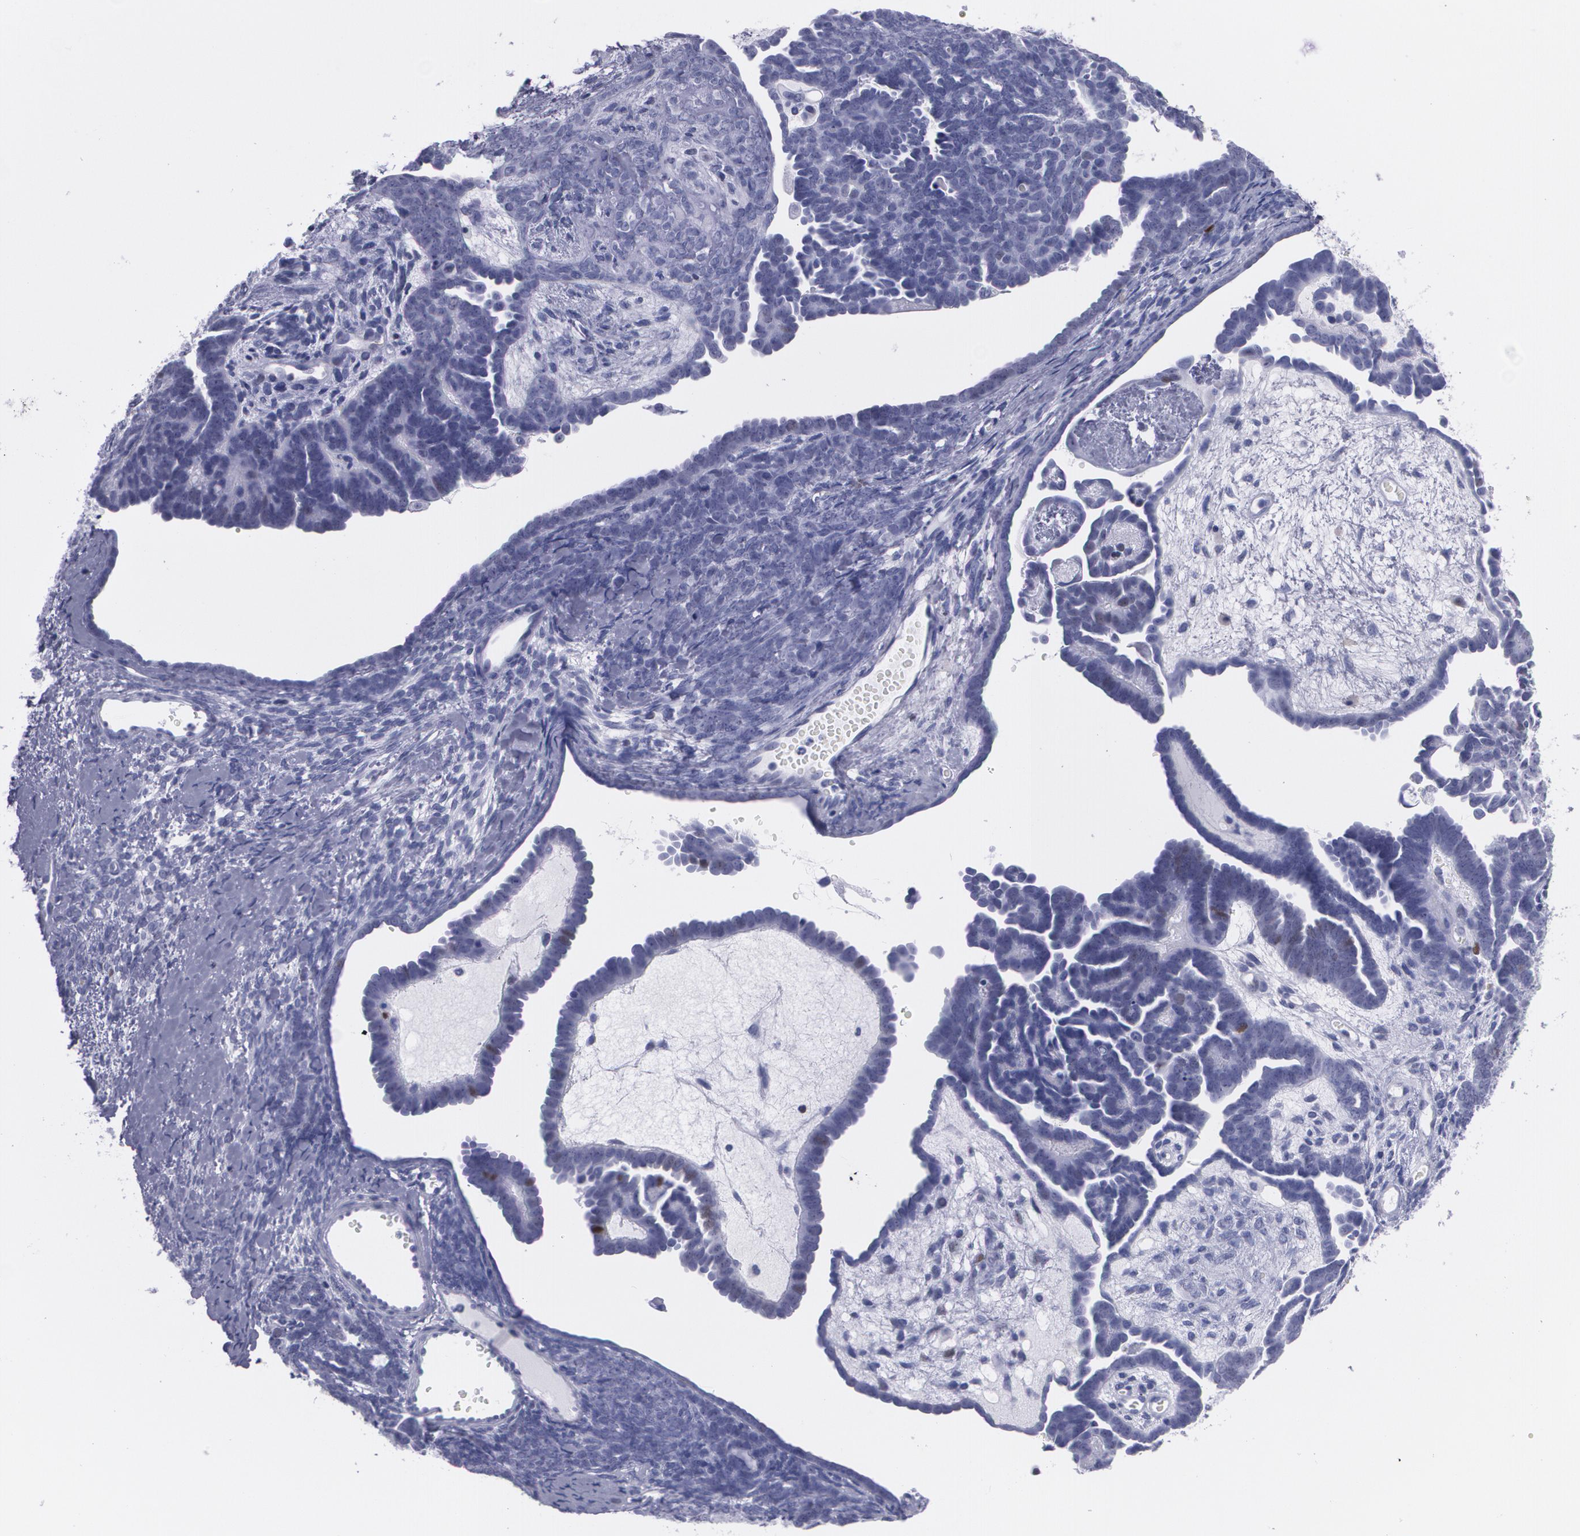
{"staining": {"intensity": "weak", "quantity": "<25%", "location": "nuclear"}, "tissue": "endometrial cancer", "cell_type": "Tumor cells", "image_type": "cancer", "snomed": [{"axis": "morphology", "description": "Neoplasm, malignant, NOS"}, {"axis": "topography", "description": "Endometrium"}], "caption": "An image of human malignant neoplasm (endometrial) is negative for staining in tumor cells.", "gene": "TP53", "patient": {"sex": "female", "age": 74}}